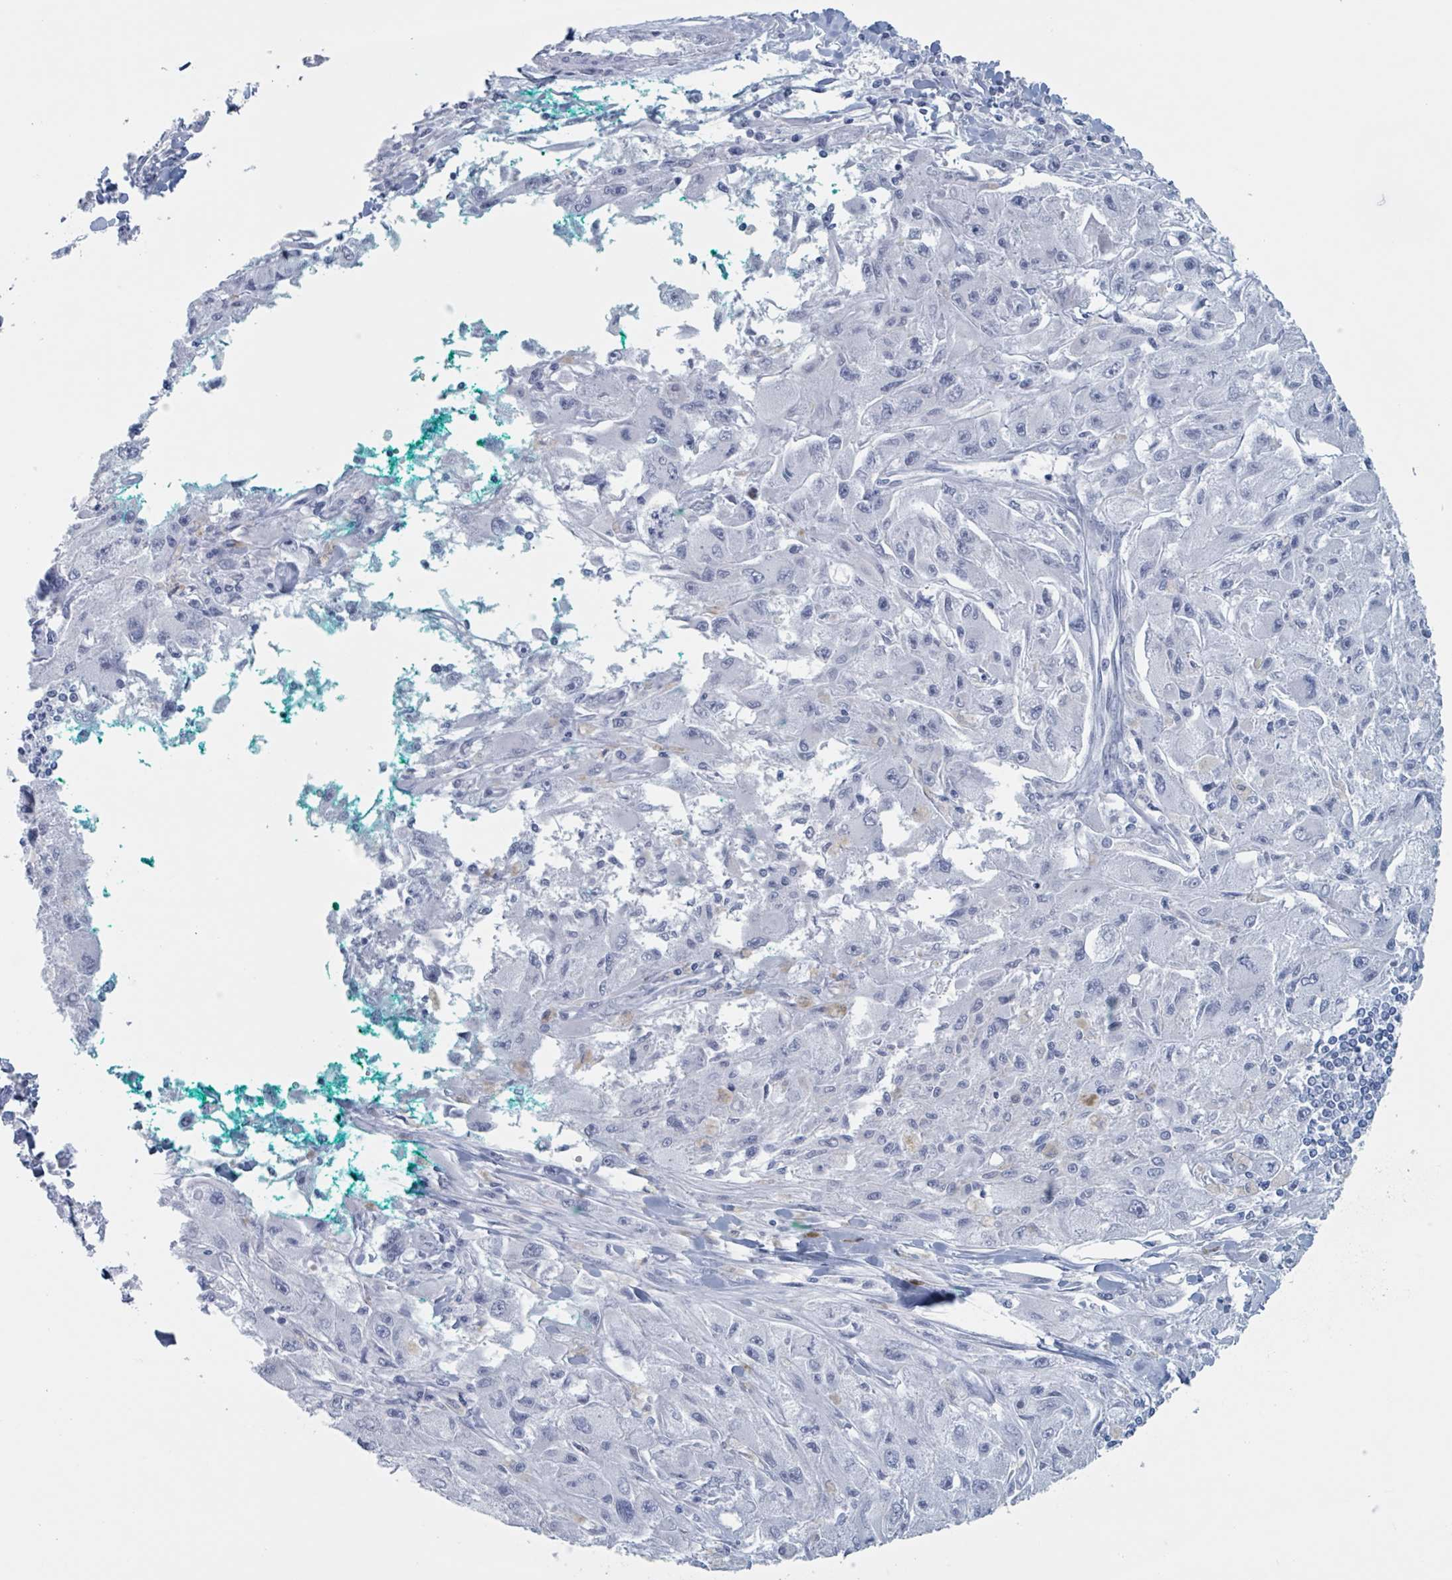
{"staining": {"intensity": "negative", "quantity": "none", "location": "none"}, "tissue": "melanoma", "cell_type": "Tumor cells", "image_type": "cancer", "snomed": [{"axis": "morphology", "description": "Malignant melanoma, Metastatic site"}, {"axis": "topography", "description": "Skin"}], "caption": "The immunohistochemistry micrograph has no significant expression in tumor cells of melanoma tissue. (DAB immunohistochemistry (IHC), high magnification).", "gene": "KLK4", "patient": {"sex": "male", "age": 53}}